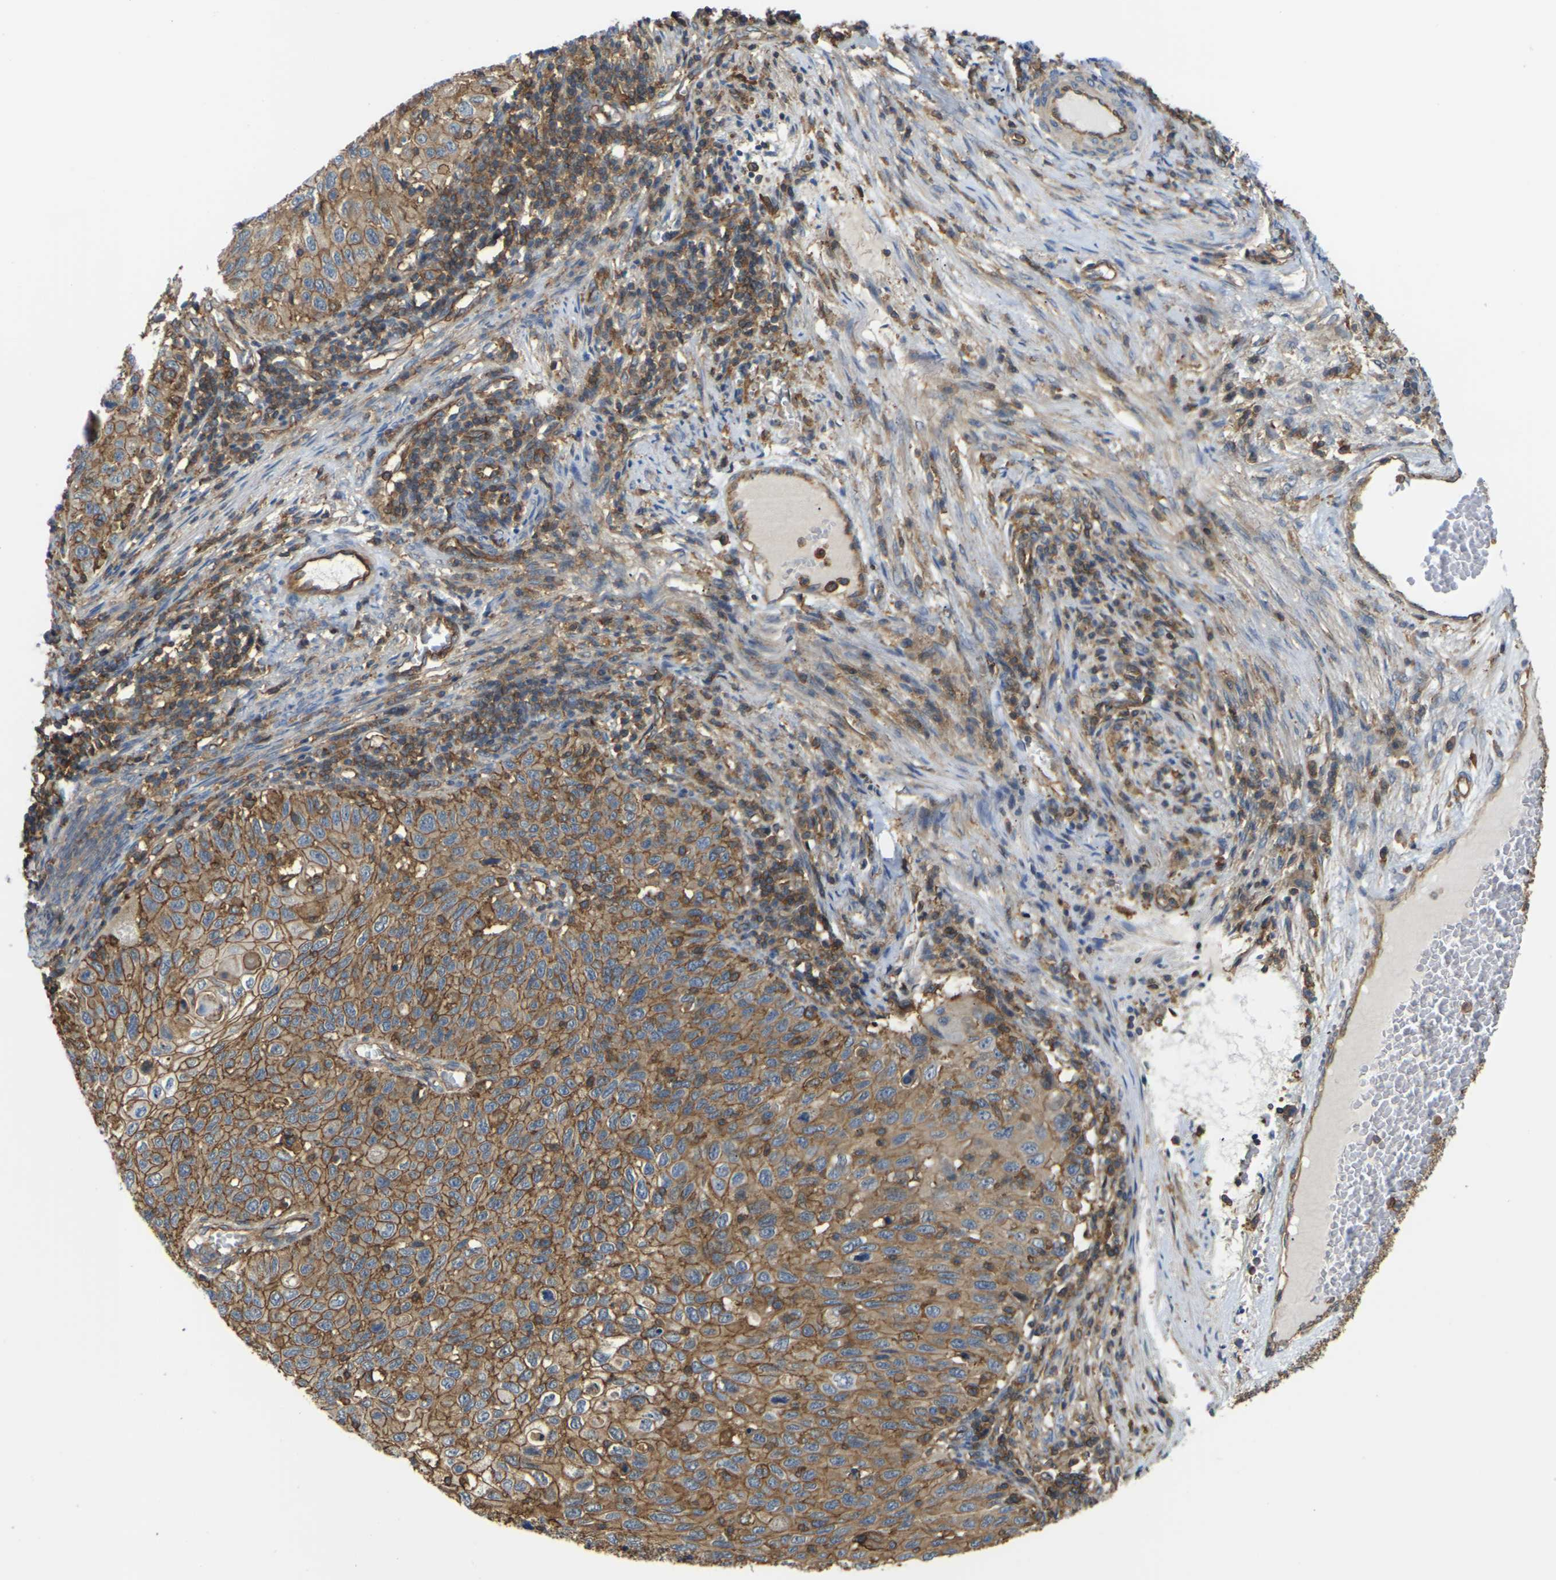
{"staining": {"intensity": "moderate", "quantity": ">75%", "location": "cytoplasmic/membranous"}, "tissue": "cervical cancer", "cell_type": "Tumor cells", "image_type": "cancer", "snomed": [{"axis": "morphology", "description": "Squamous cell carcinoma, NOS"}, {"axis": "topography", "description": "Cervix"}], "caption": "Moderate cytoplasmic/membranous positivity for a protein is seen in about >75% of tumor cells of cervical cancer (squamous cell carcinoma) using immunohistochemistry.", "gene": "IQGAP1", "patient": {"sex": "female", "age": 70}}